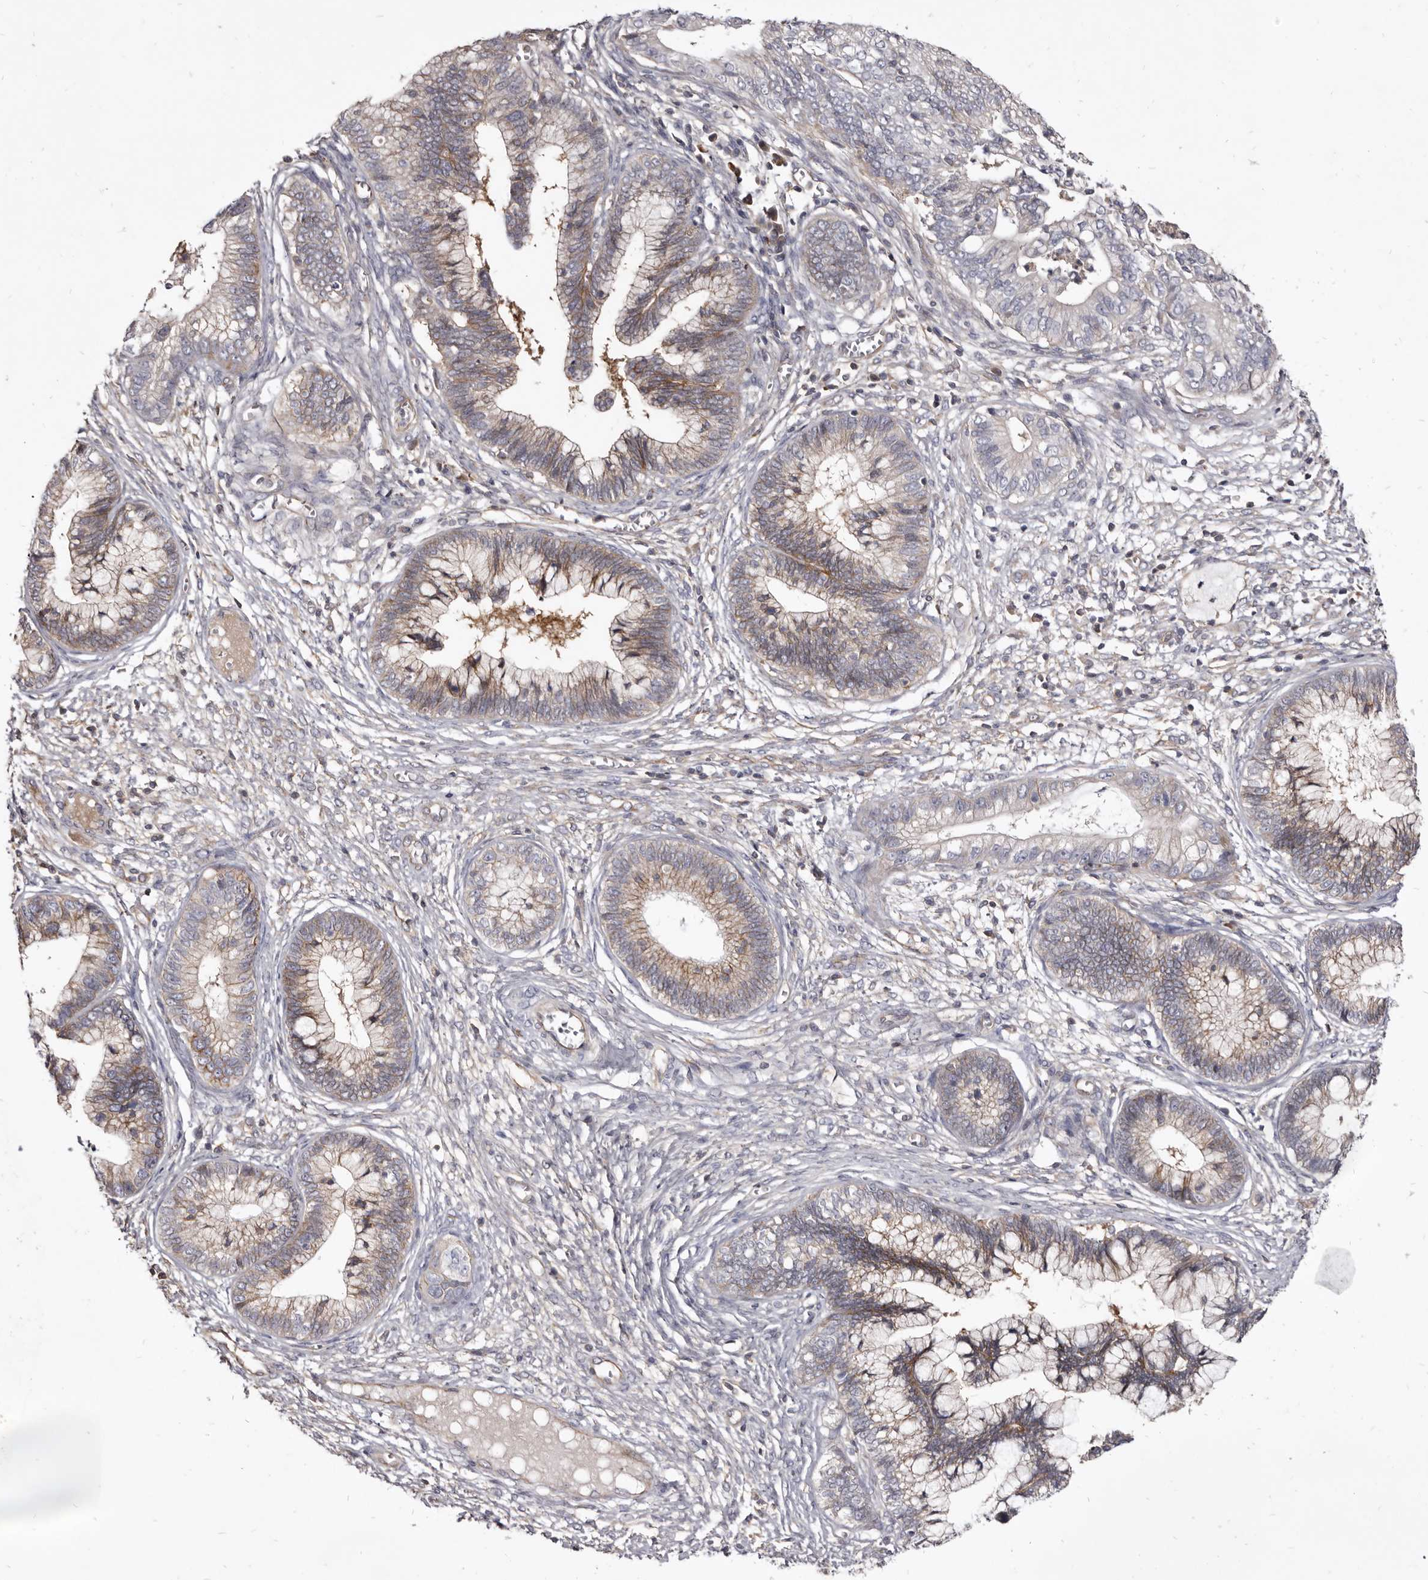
{"staining": {"intensity": "moderate", "quantity": ">75%", "location": "cytoplasmic/membranous"}, "tissue": "cervical cancer", "cell_type": "Tumor cells", "image_type": "cancer", "snomed": [{"axis": "morphology", "description": "Adenocarcinoma, NOS"}, {"axis": "topography", "description": "Cervix"}], "caption": "Immunohistochemistry micrograph of human cervical adenocarcinoma stained for a protein (brown), which displays medium levels of moderate cytoplasmic/membranous positivity in approximately >75% of tumor cells.", "gene": "FAS", "patient": {"sex": "female", "age": 44}}